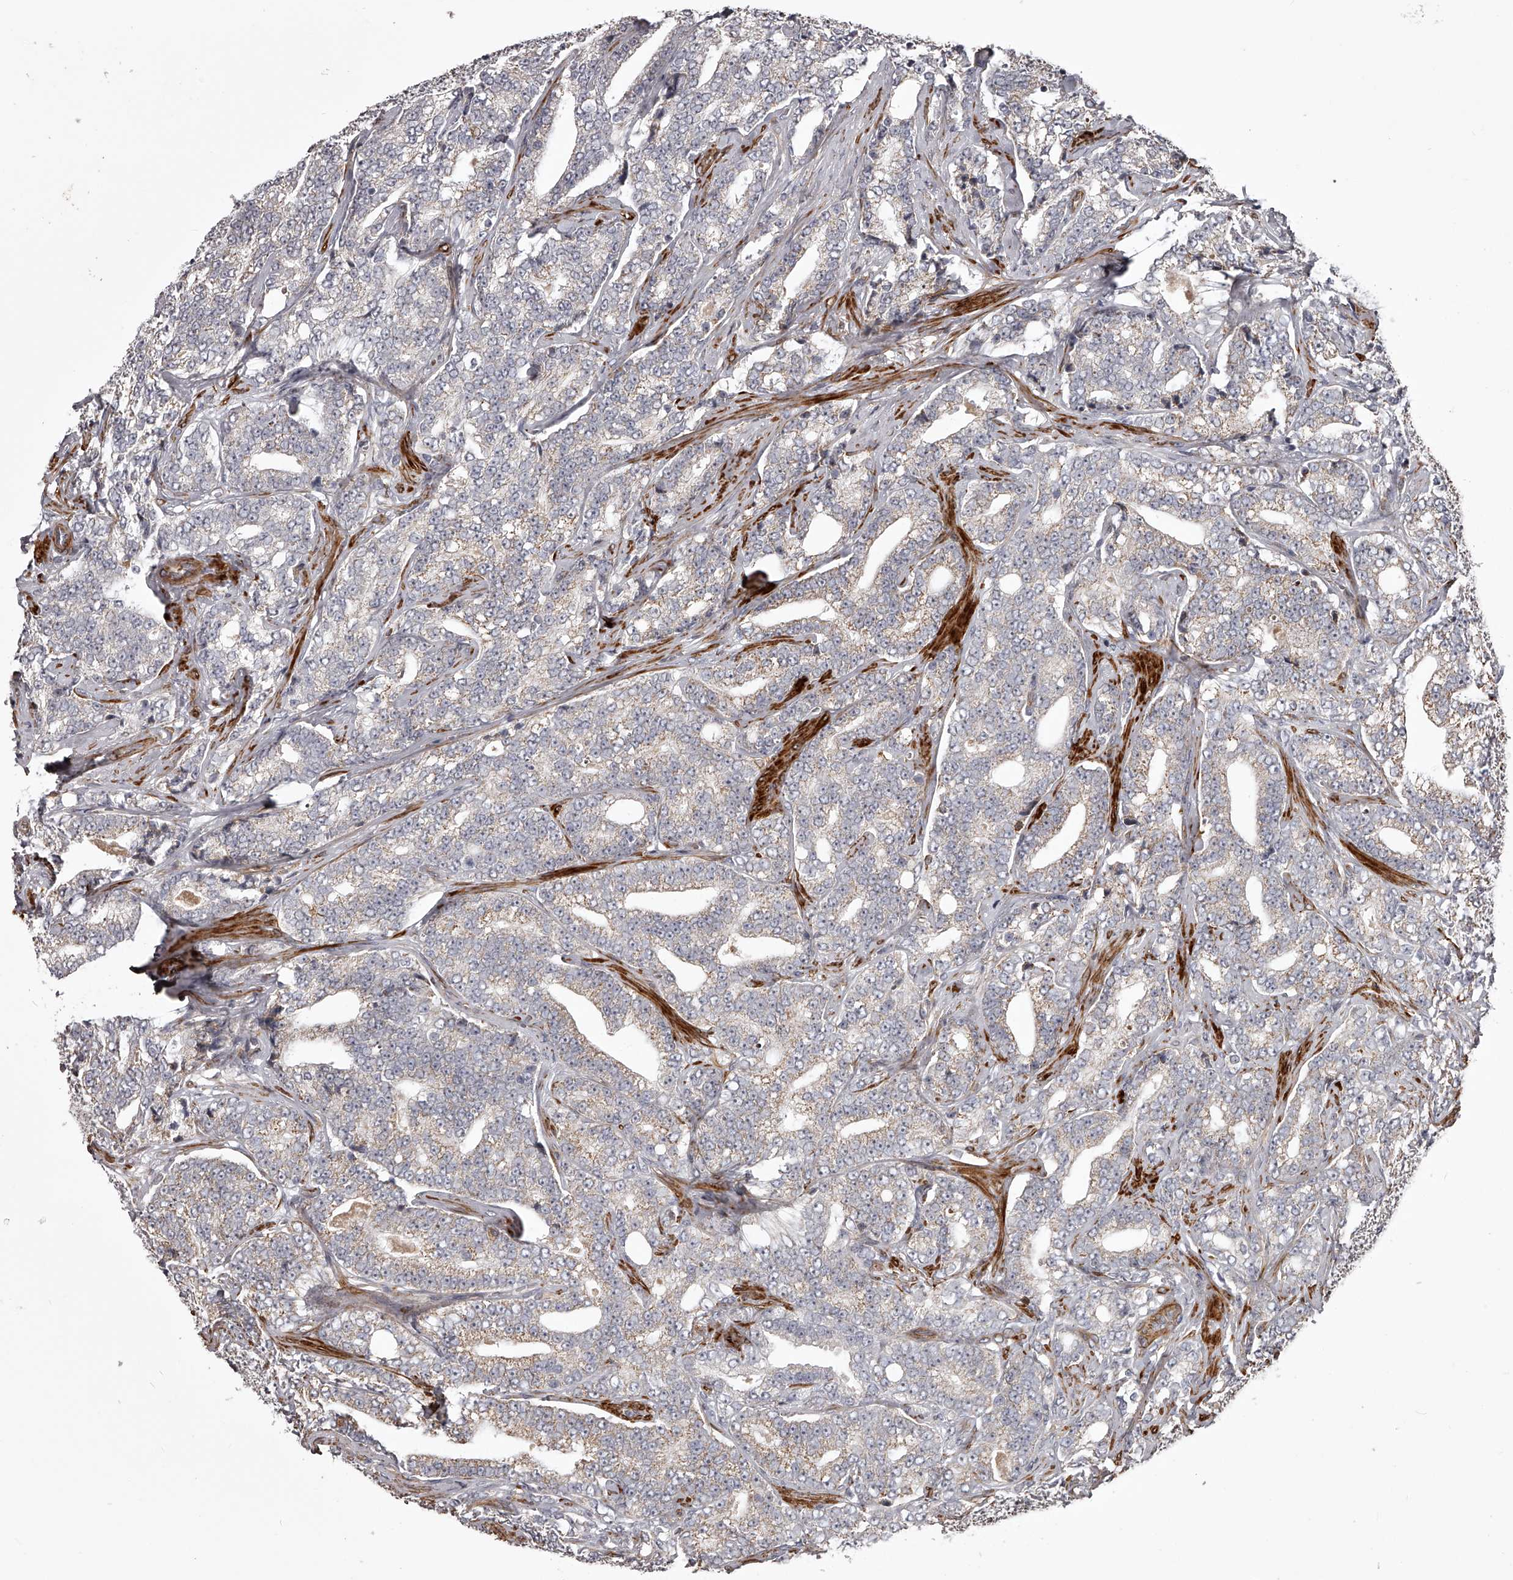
{"staining": {"intensity": "weak", "quantity": "25%-75%", "location": "cytoplasmic/membranous"}, "tissue": "prostate cancer", "cell_type": "Tumor cells", "image_type": "cancer", "snomed": [{"axis": "morphology", "description": "Adenocarcinoma, High grade"}, {"axis": "topography", "description": "Prostate and seminal vesicle, NOS"}], "caption": "Protein expression analysis of human adenocarcinoma (high-grade) (prostate) reveals weak cytoplasmic/membranous expression in about 25%-75% of tumor cells. The staining was performed using DAB to visualize the protein expression in brown, while the nuclei were stained in blue with hematoxylin (Magnification: 20x).", "gene": "RRP36", "patient": {"sex": "male", "age": 67}}